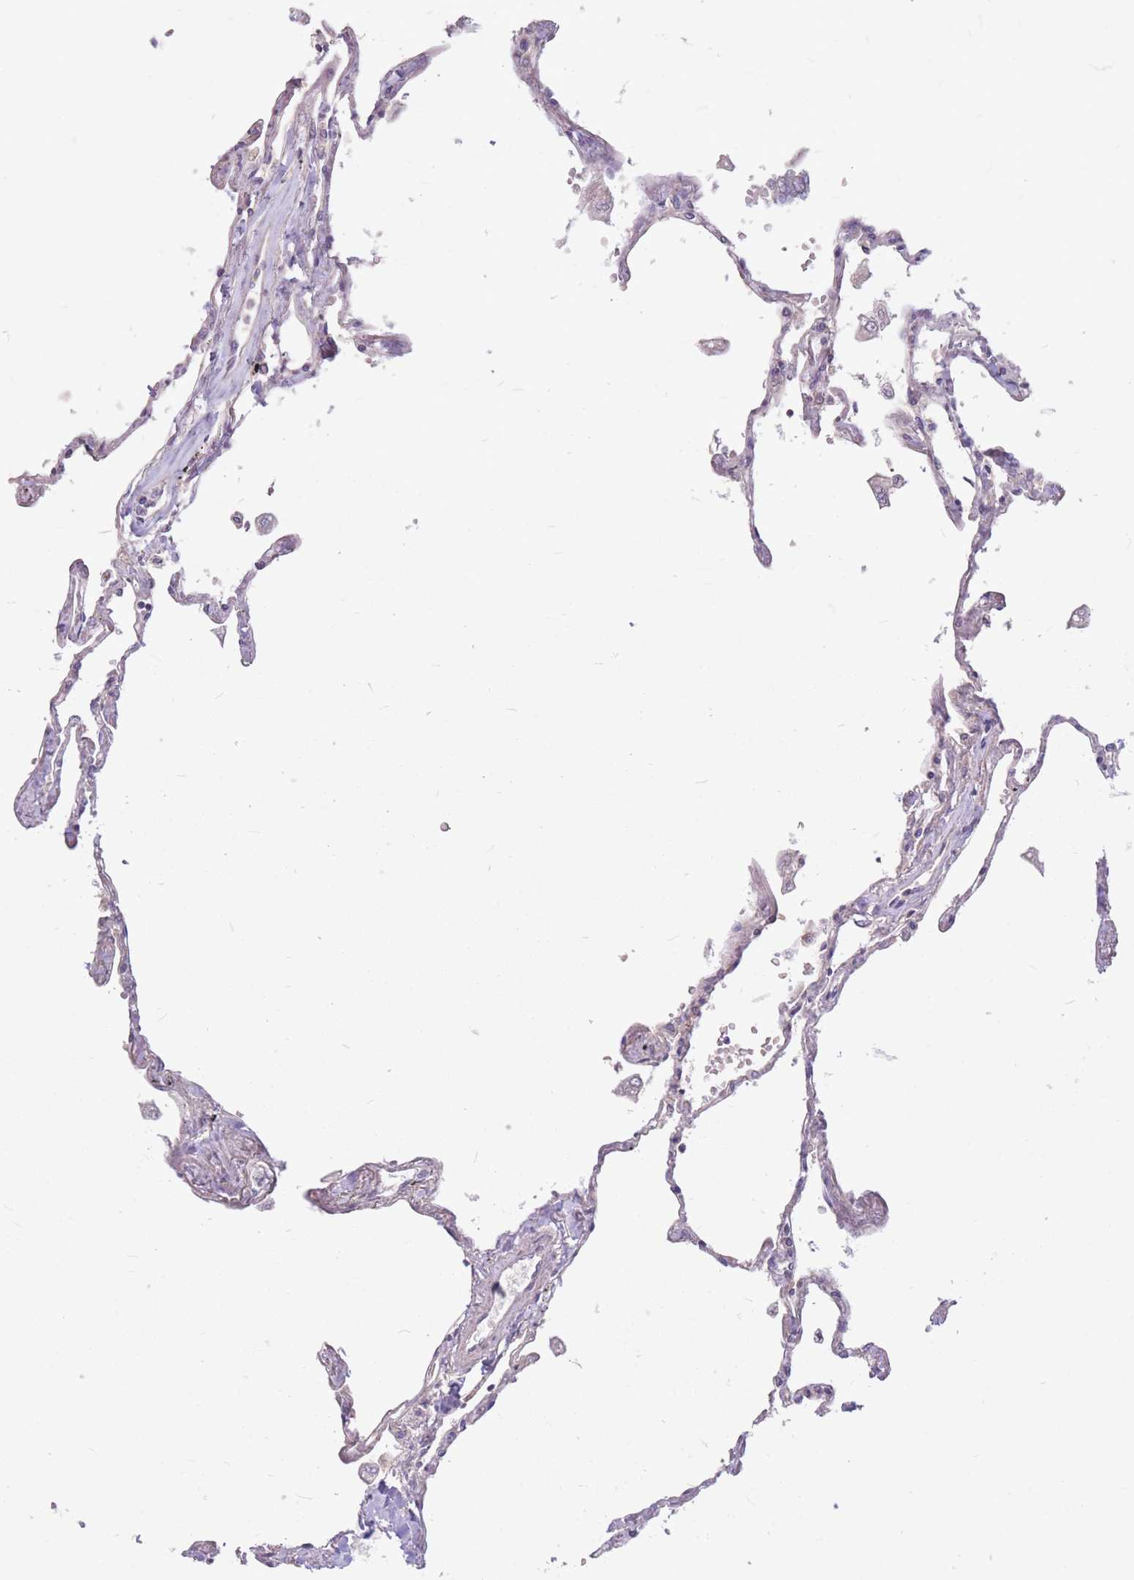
{"staining": {"intensity": "moderate", "quantity": "<25%", "location": "cytoplasmic/membranous"}, "tissue": "lung", "cell_type": "Alveolar cells", "image_type": "normal", "snomed": [{"axis": "morphology", "description": "Normal tissue, NOS"}, {"axis": "topography", "description": "Lung"}], "caption": "The micrograph shows immunohistochemical staining of unremarkable lung. There is moderate cytoplasmic/membranous positivity is present in approximately <25% of alveolar cells.", "gene": "GMNN", "patient": {"sex": "female", "age": 67}}